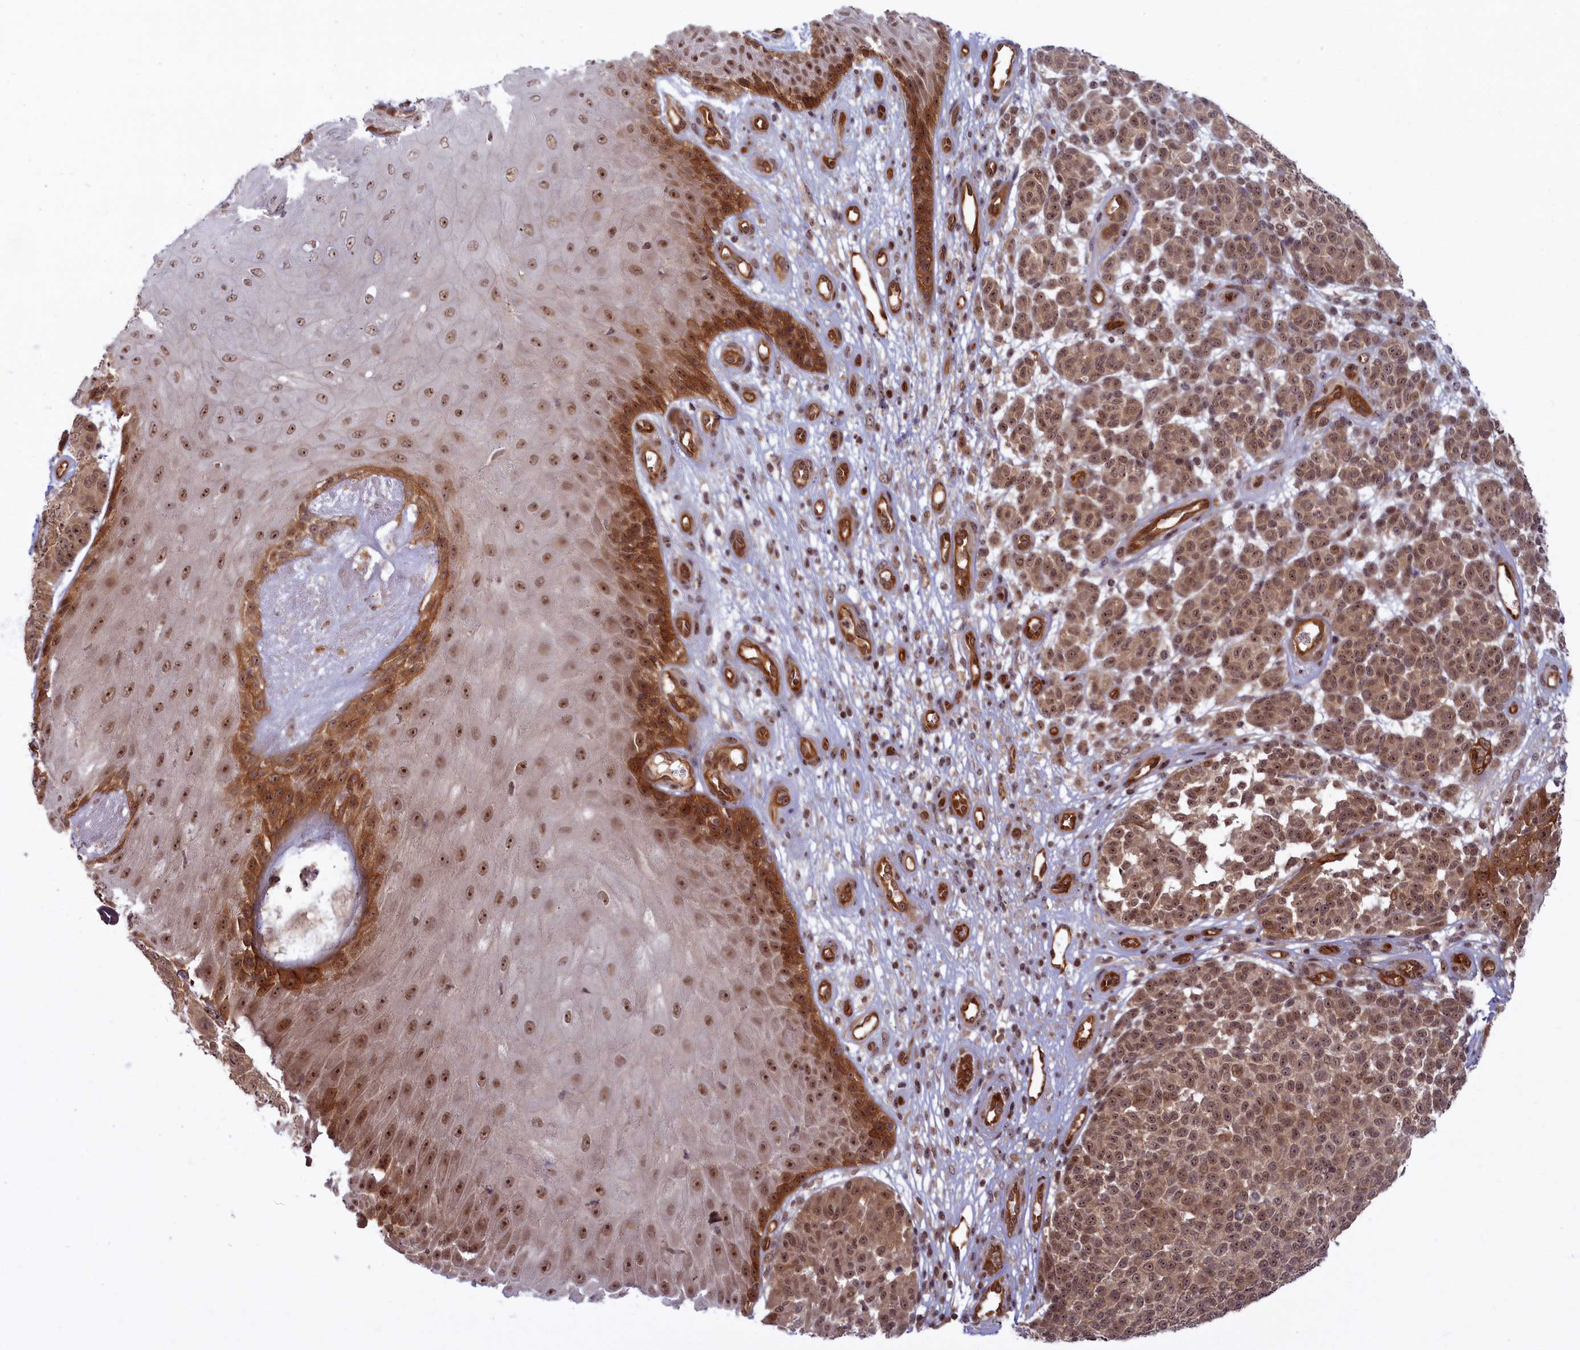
{"staining": {"intensity": "moderate", "quantity": ">75%", "location": "cytoplasmic/membranous,nuclear"}, "tissue": "melanoma", "cell_type": "Tumor cells", "image_type": "cancer", "snomed": [{"axis": "morphology", "description": "Malignant melanoma, NOS"}, {"axis": "topography", "description": "Skin"}], "caption": "Moderate cytoplasmic/membranous and nuclear expression is present in about >75% of tumor cells in malignant melanoma.", "gene": "SNRK", "patient": {"sex": "male", "age": 49}}